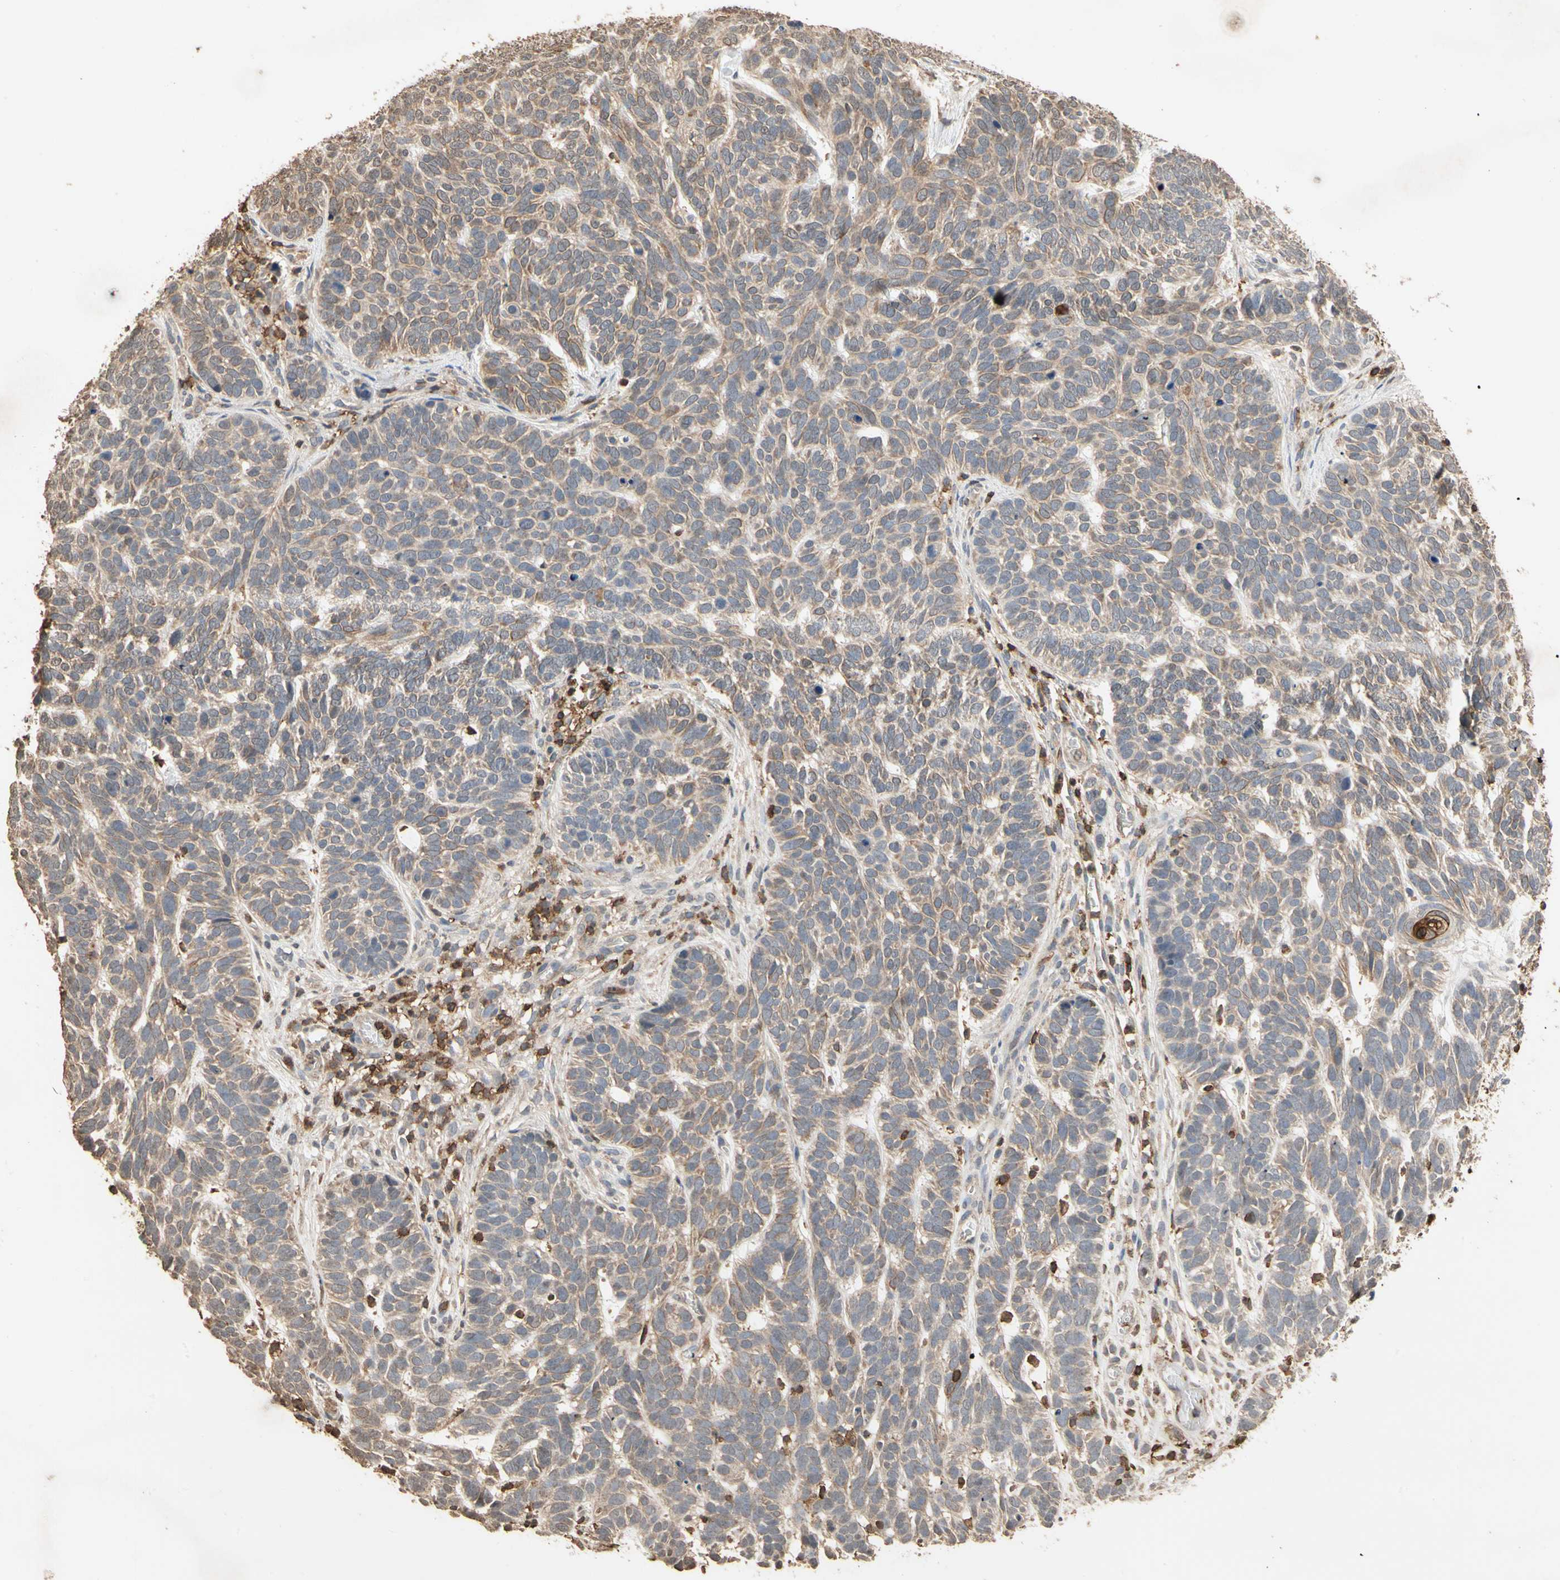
{"staining": {"intensity": "weak", "quantity": "25%-75%", "location": "cytoplasmic/membranous"}, "tissue": "skin cancer", "cell_type": "Tumor cells", "image_type": "cancer", "snomed": [{"axis": "morphology", "description": "Basal cell carcinoma"}, {"axis": "topography", "description": "Skin"}], "caption": "High-power microscopy captured an immunohistochemistry (IHC) image of skin basal cell carcinoma, revealing weak cytoplasmic/membranous staining in approximately 25%-75% of tumor cells.", "gene": "MAP3K10", "patient": {"sex": "male", "age": 87}}